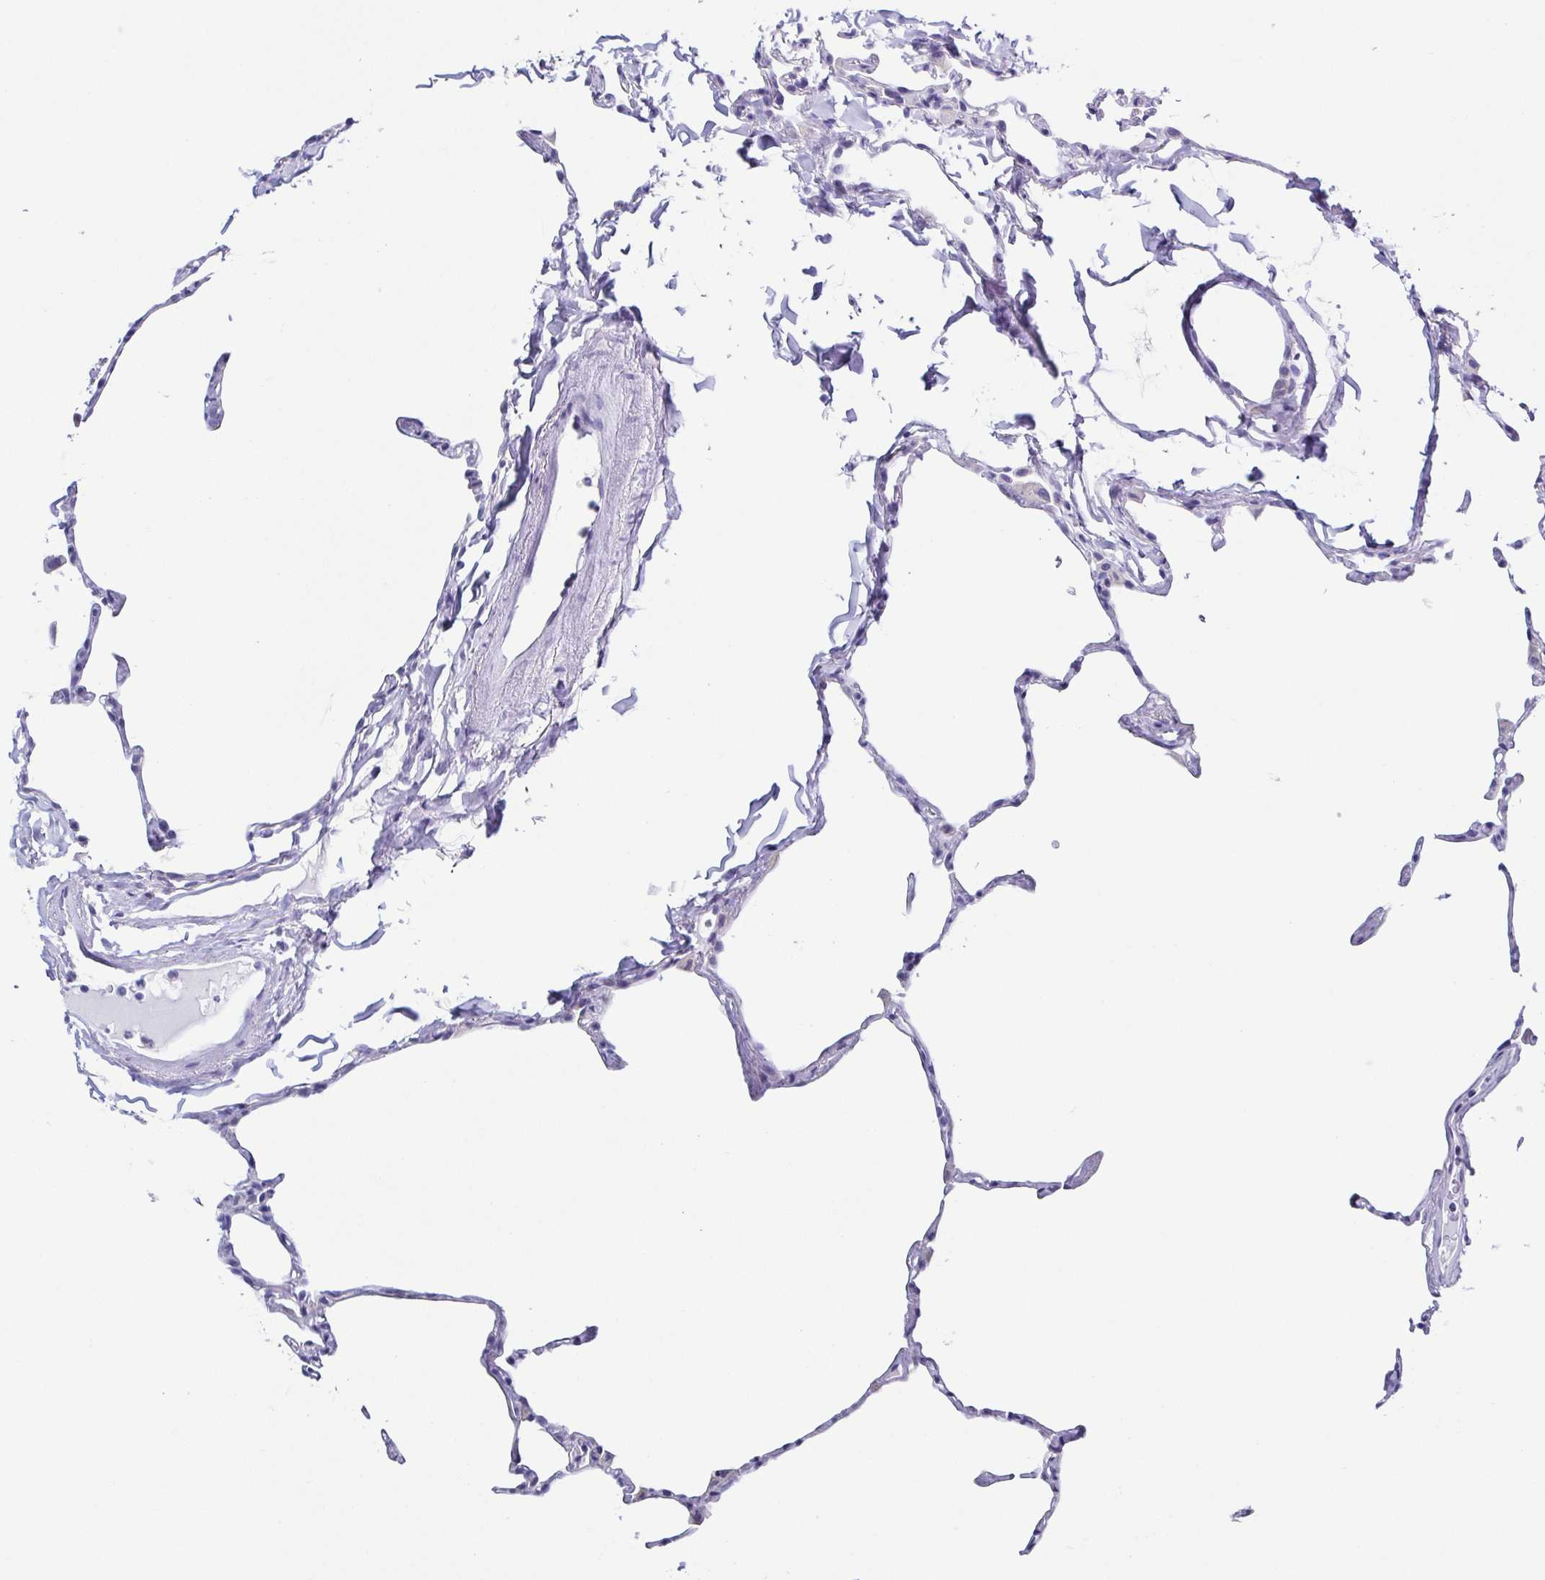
{"staining": {"intensity": "negative", "quantity": "none", "location": "none"}, "tissue": "lung", "cell_type": "Alveolar cells", "image_type": "normal", "snomed": [{"axis": "morphology", "description": "Normal tissue, NOS"}, {"axis": "topography", "description": "Lung"}], "caption": "The immunohistochemistry photomicrograph has no significant expression in alveolar cells of lung.", "gene": "TNNT2", "patient": {"sex": "male", "age": 65}}